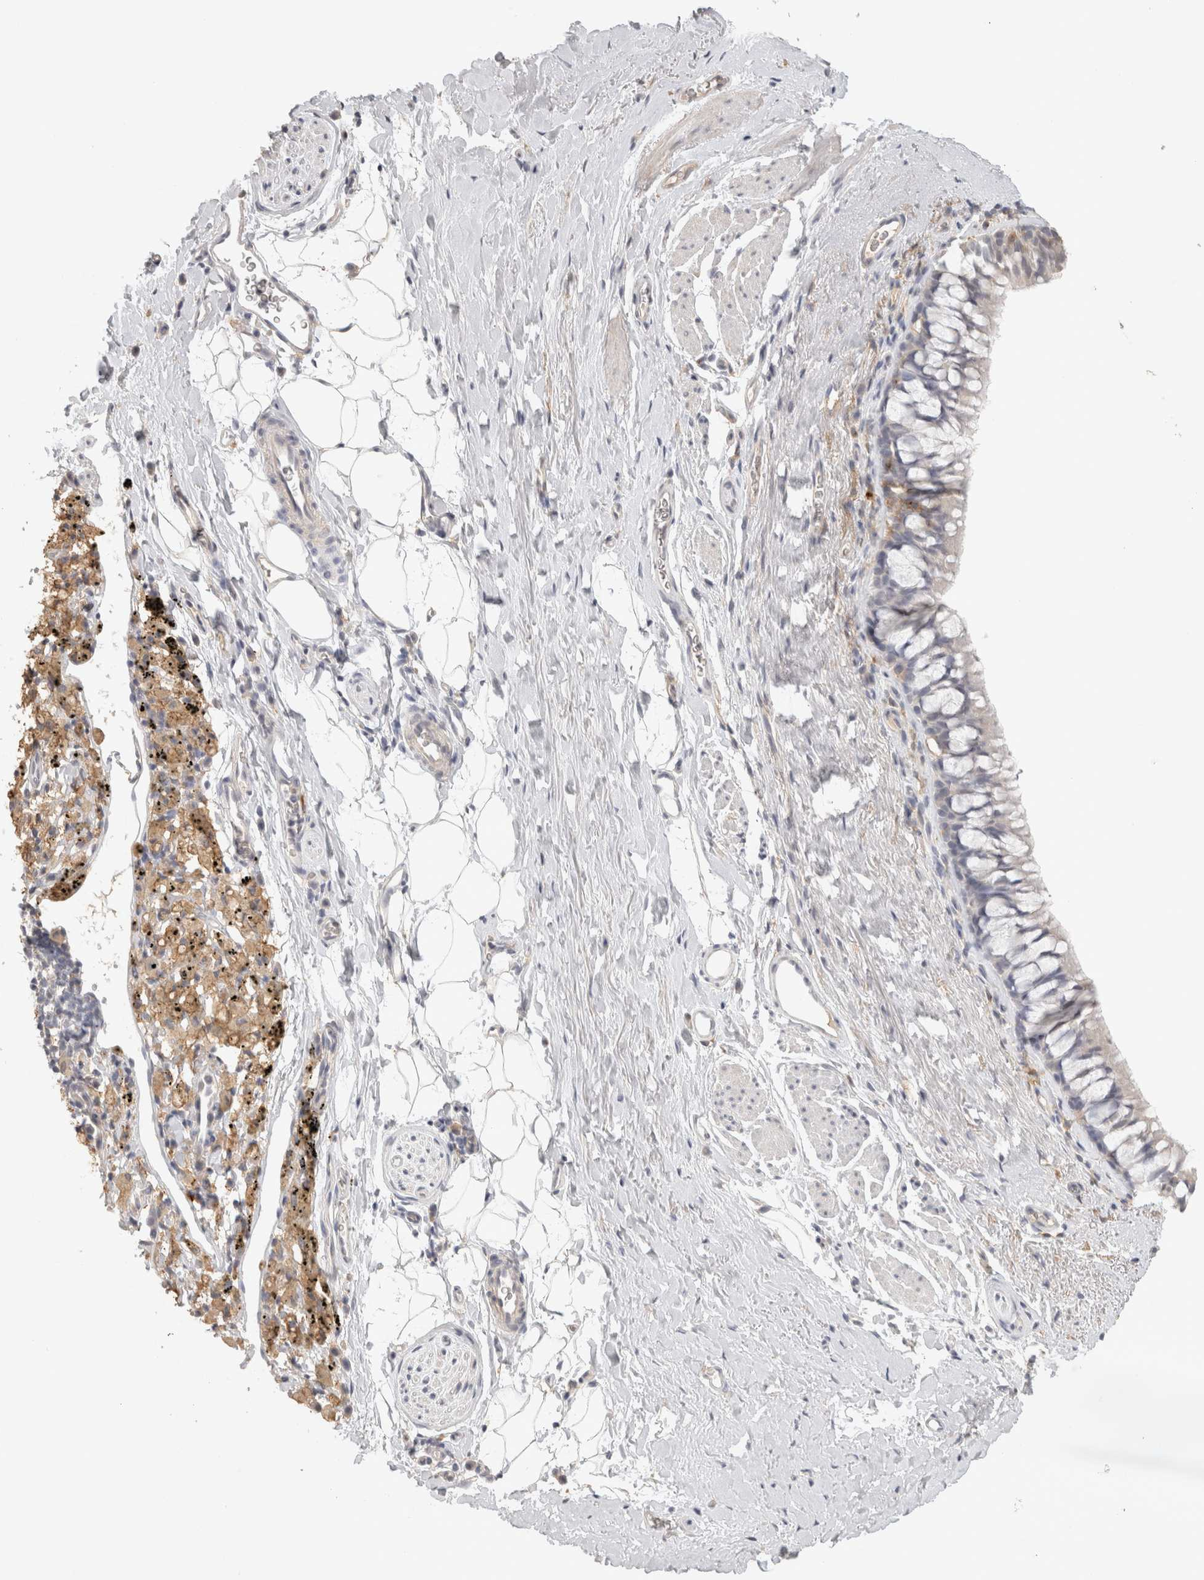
{"staining": {"intensity": "negative", "quantity": "none", "location": "none"}, "tissue": "bronchus", "cell_type": "Respiratory epithelial cells", "image_type": "normal", "snomed": [{"axis": "morphology", "description": "Normal tissue, NOS"}, {"axis": "topography", "description": "Cartilage tissue"}, {"axis": "topography", "description": "Bronchus"}], "caption": "DAB (3,3'-diaminobenzidine) immunohistochemical staining of benign bronchus demonstrates no significant positivity in respiratory epithelial cells. (Stains: DAB (3,3'-diaminobenzidine) IHC with hematoxylin counter stain, Microscopy: brightfield microscopy at high magnification).", "gene": "HAVCR2", "patient": {"sex": "female", "age": 53}}